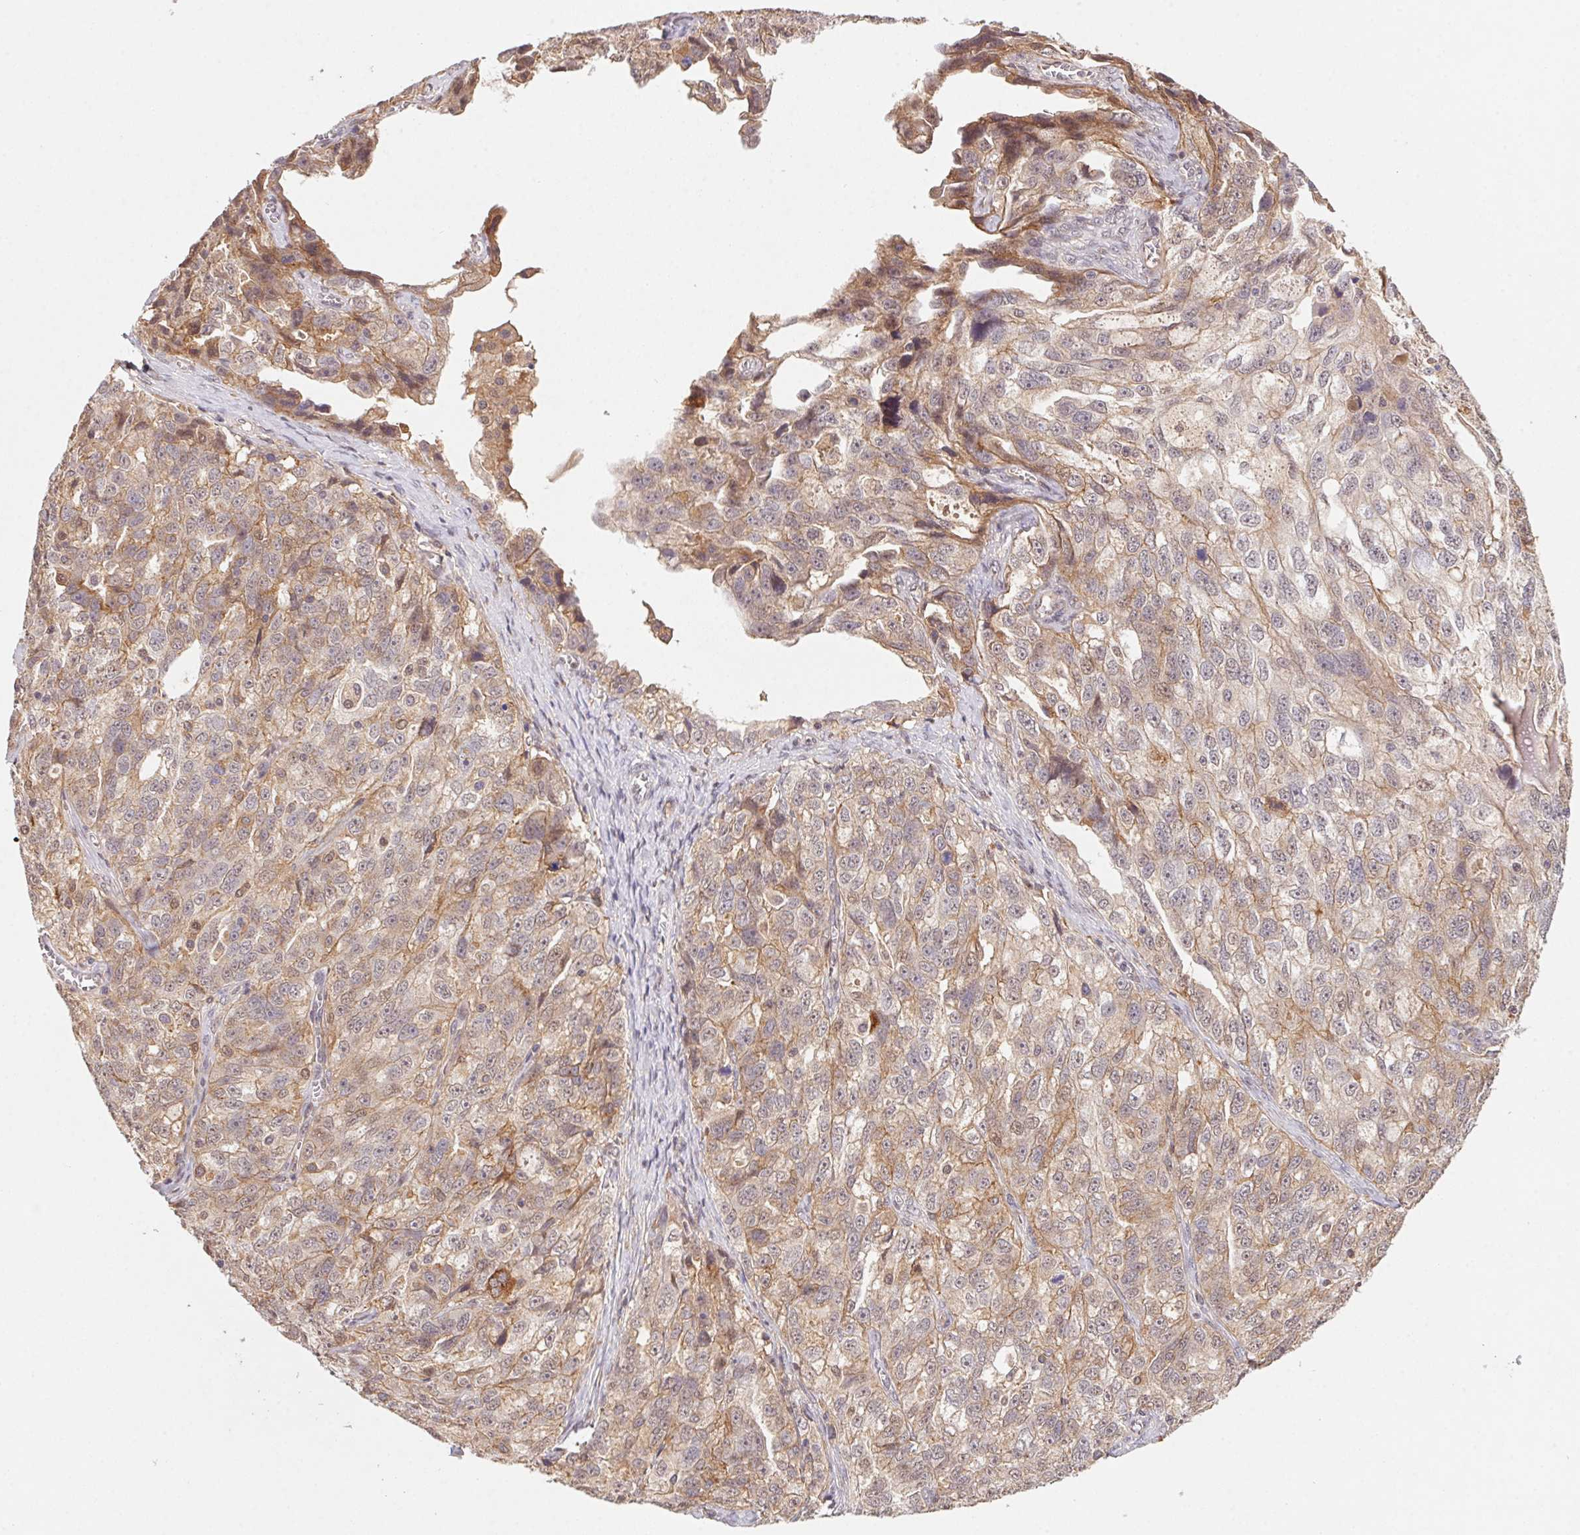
{"staining": {"intensity": "weak", "quantity": ">75%", "location": "cytoplasmic/membranous"}, "tissue": "ovarian cancer", "cell_type": "Tumor cells", "image_type": "cancer", "snomed": [{"axis": "morphology", "description": "Cystadenocarcinoma, serous, NOS"}, {"axis": "topography", "description": "Ovary"}], "caption": "Human ovarian cancer stained with a protein marker reveals weak staining in tumor cells.", "gene": "SLC52A2", "patient": {"sex": "female", "age": 51}}